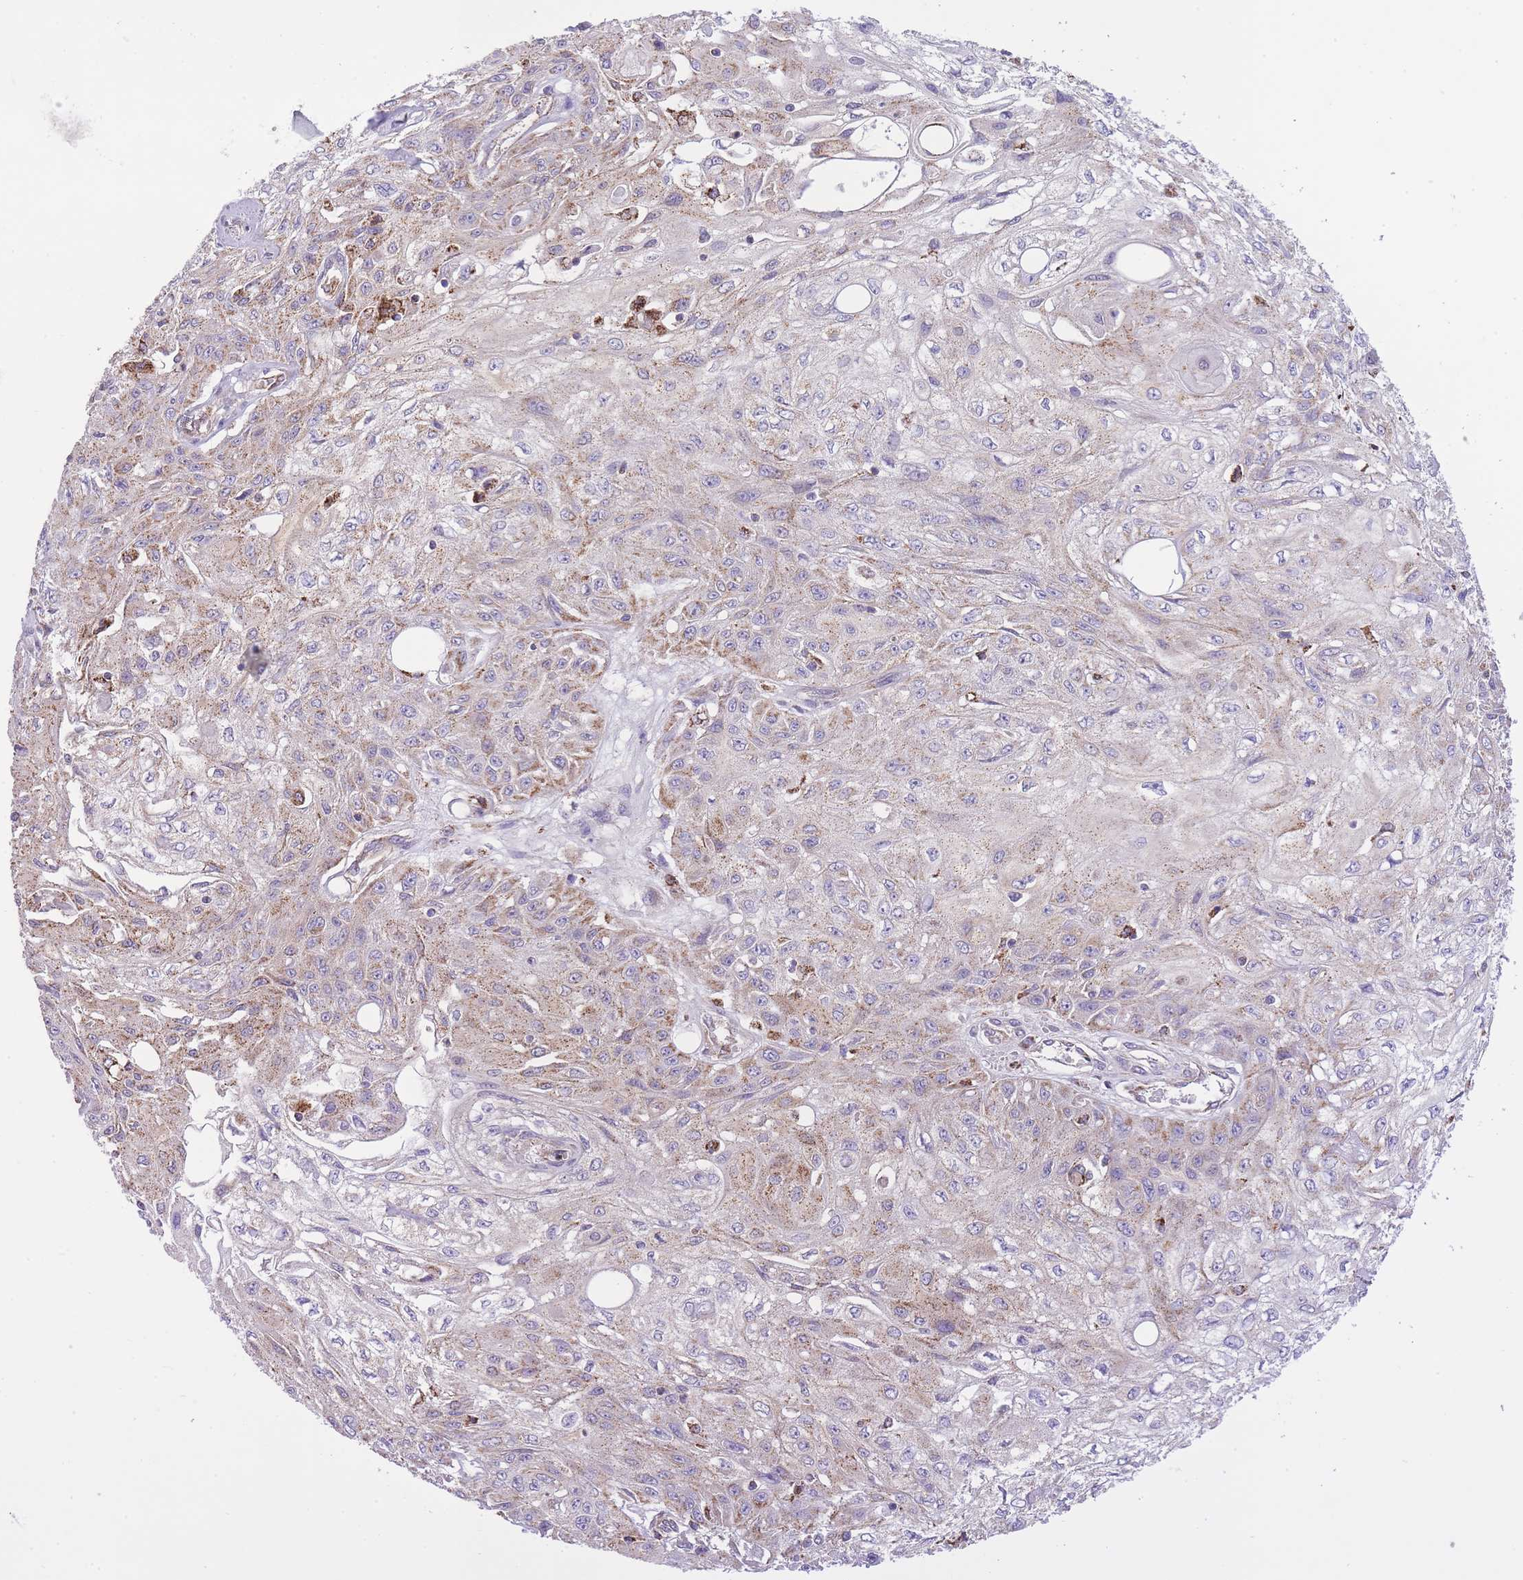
{"staining": {"intensity": "moderate", "quantity": "<25%", "location": "cytoplasmic/membranous"}, "tissue": "skin cancer", "cell_type": "Tumor cells", "image_type": "cancer", "snomed": [{"axis": "morphology", "description": "Squamous cell carcinoma, NOS"}, {"axis": "morphology", "description": "Squamous cell carcinoma, metastatic, NOS"}, {"axis": "topography", "description": "Skin"}, {"axis": "topography", "description": "Lymph node"}], "caption": "Skin cancer stained for a protein shows moderate cytoplasmic/membranous positivity in tumor cells.", "gene": "ST3GAL3", "patient": {"sex": "male", "age": 75}}